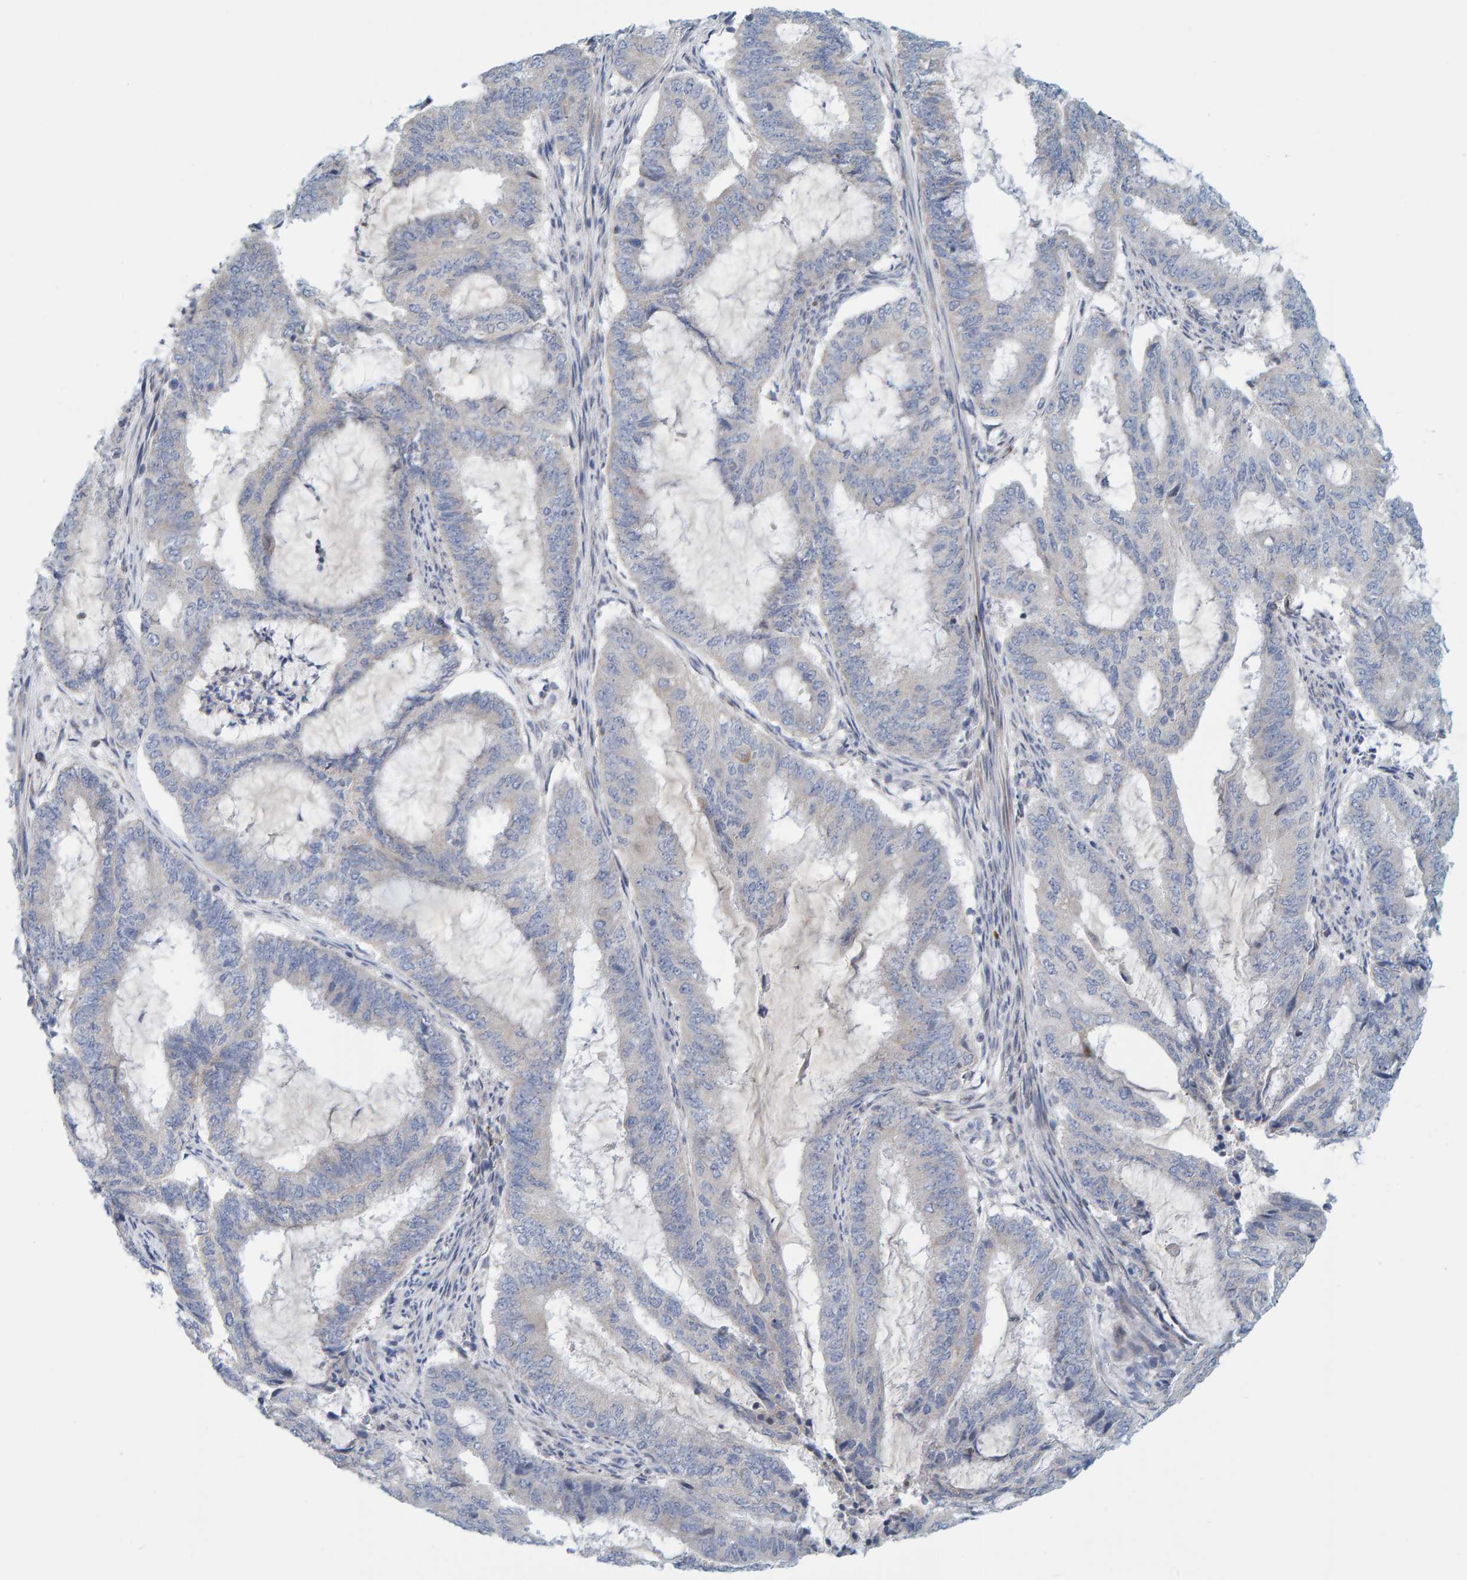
{"staining": {"intensity": "negative", "quantity": "none", "location": "none"}, "tissue": "endometrial cancer", "cell_type": "Tumor cells", "image_type": "cancer", "snomed": [{"axis": "morphology", "description": "Adenocarcinoma, NOS"}, {"axis": "topography", "description": "Endometrium"}], "caption": "There is no significant staining in tumor cells of adenocarcinoma (endometrial).", "gene": "ZC3H3", "patient": {"sex": "female", "age": 51}}